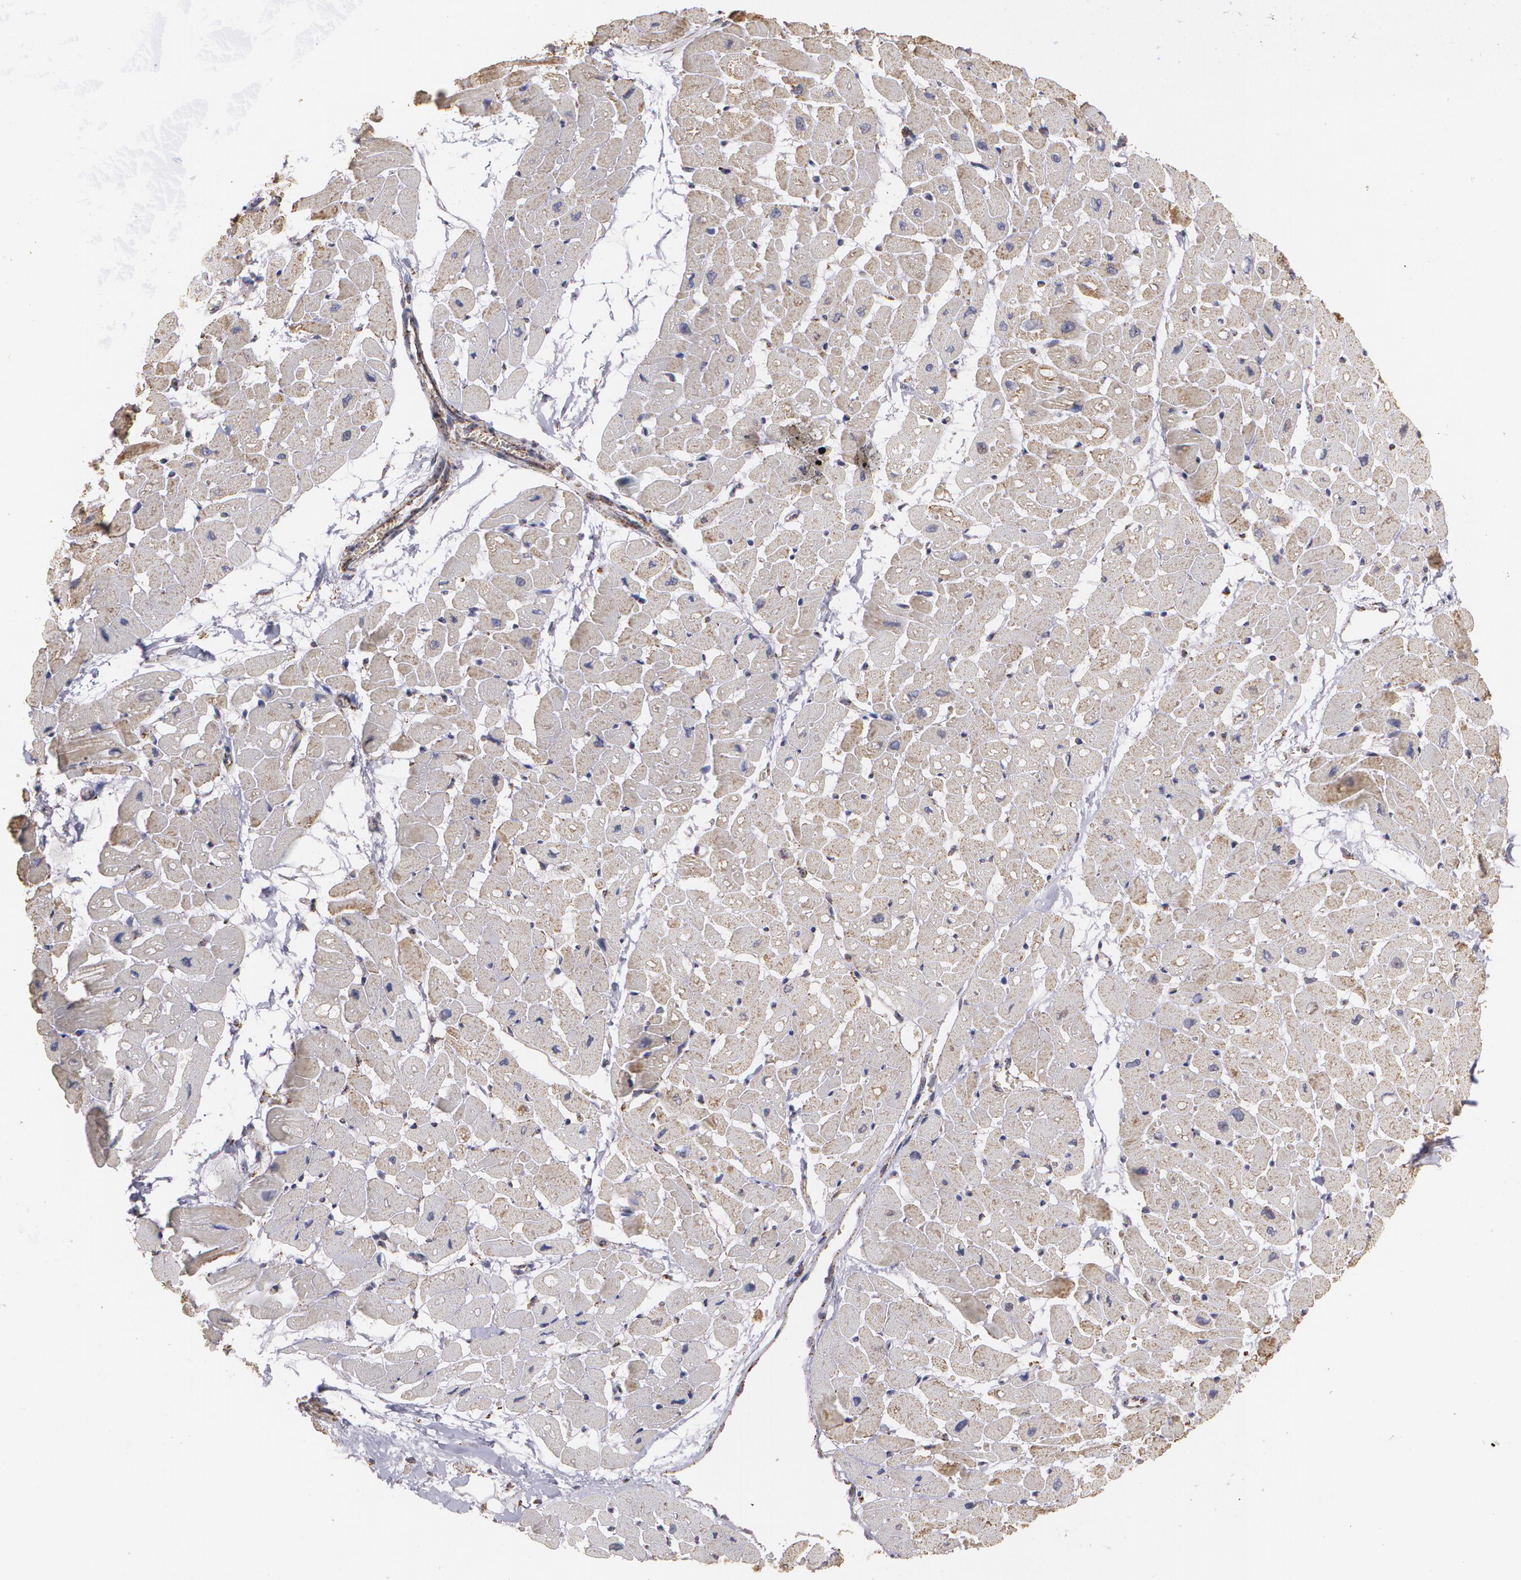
{"staining": {"intensity": "moderate", "quantity": "25%-75%", "location": "cytoplasmic/membranous"}, "tissue": "heart muscle", "cell_type": "Cardiomyocytes", "image_type": "normal", "snomed": [{"axis": "morphology", "description": "Normal tissue, NOS"}, {"axis": "topography", "description": "Heart"}], "caption": "Immunohistochemistry (IHC) micrograph of normal human heart muscle stained for a protein (brown), which reveals medium levels of moderate cytoplasmic/membranous positivity in about 25%-75% of cardiomyocytes.", "gene": "HSPD1", "patient": {"sex": "male", "age": 45}}